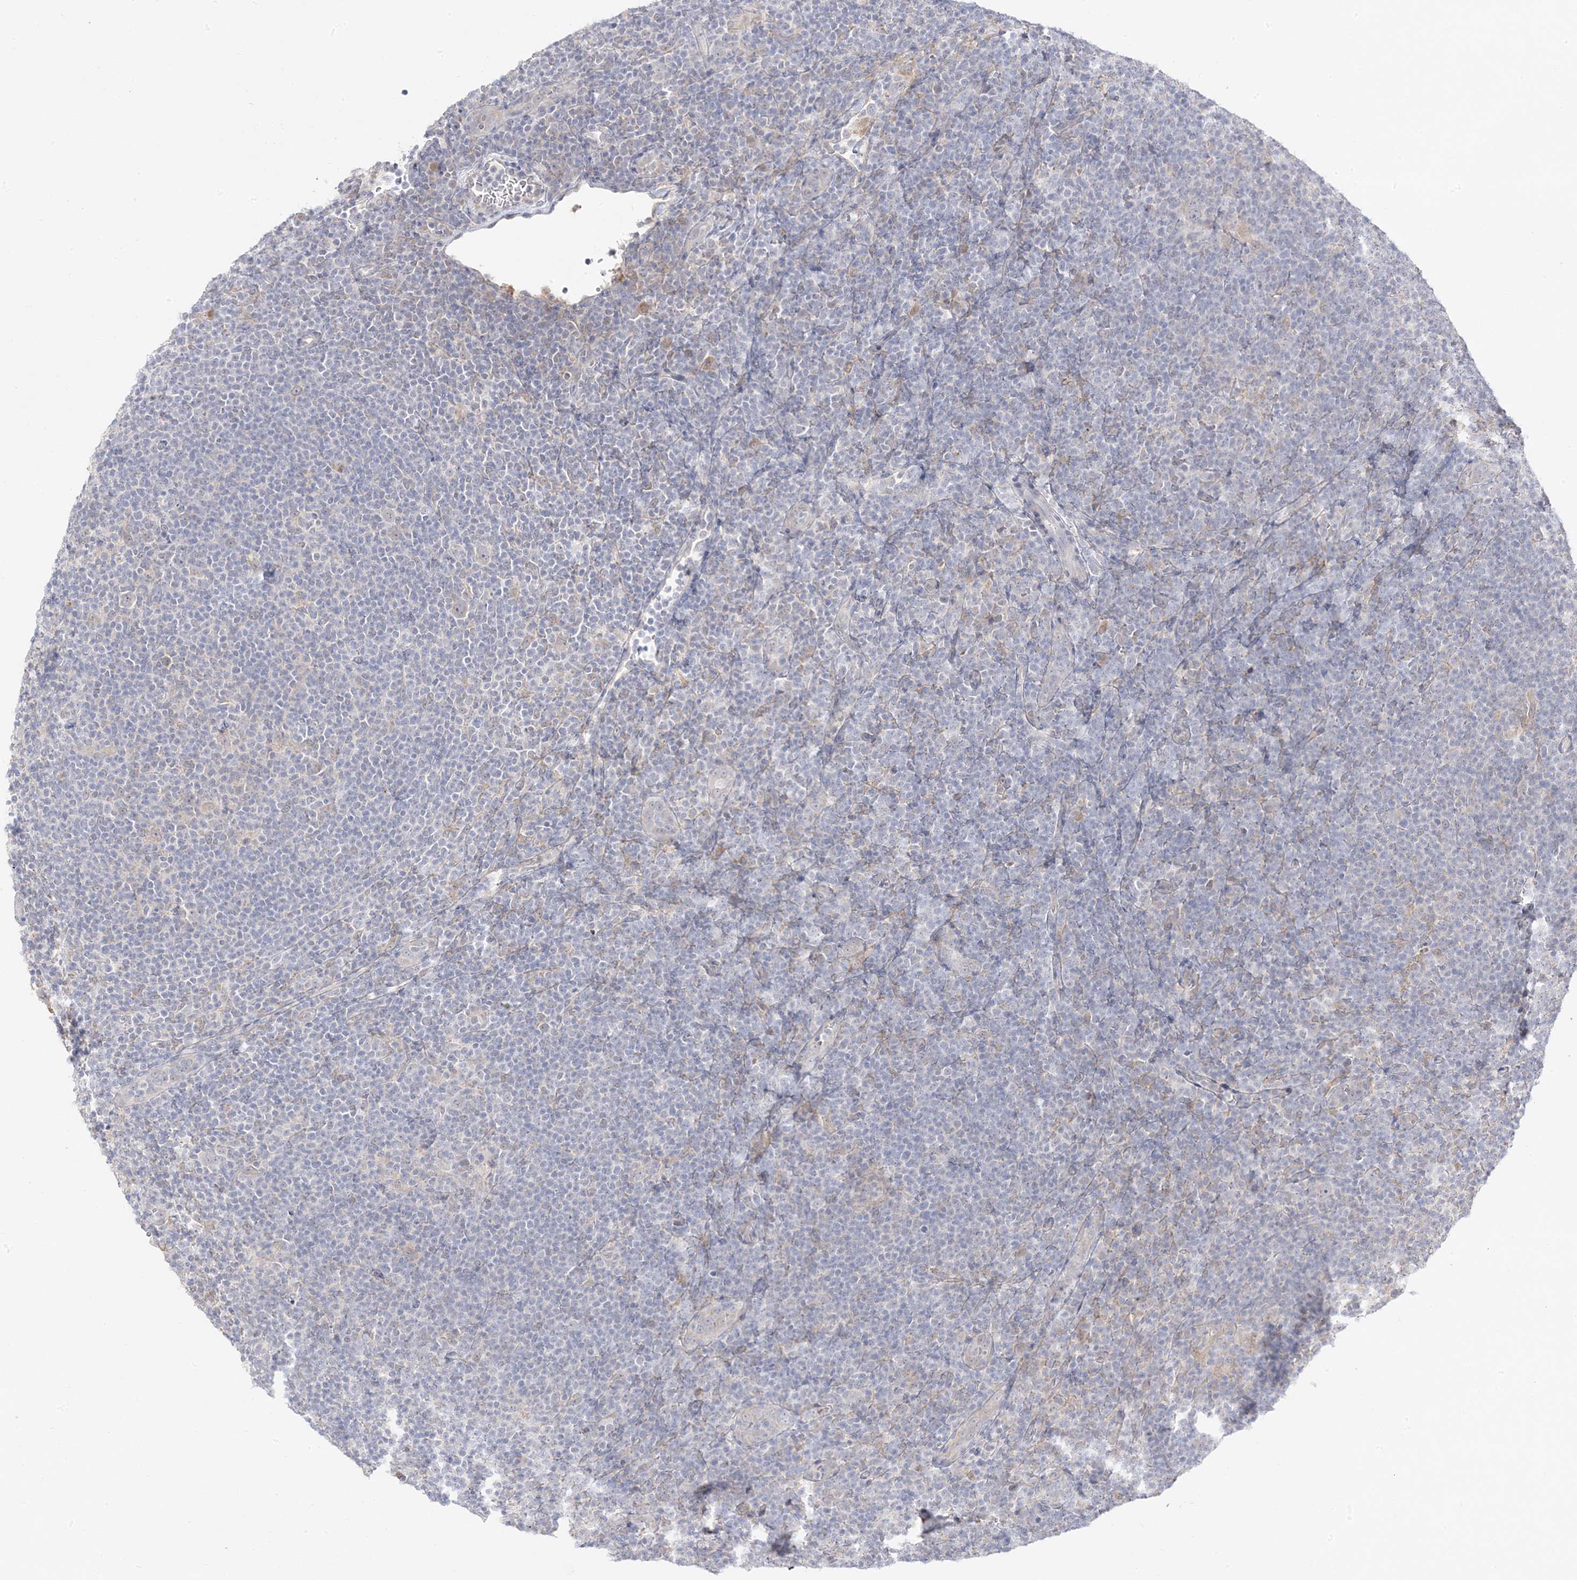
{"staining": {"intensity": "negative", "quantity": "none", "location": "none"}, "tissue": "lymphoma", "cell_type": "Tumor cells", "image_type": "cancer", "snomed": [{"axis": "morphology", "description": "Hodgkin's disease, NOS"}, {"axis": "topography", "description": "Lymph node"}], "caption": "There is no significant expression in tumor cells of Hodgkin's disease.", "gene": "C2CD2", "patient": {"sex": "female", "age": 57}}